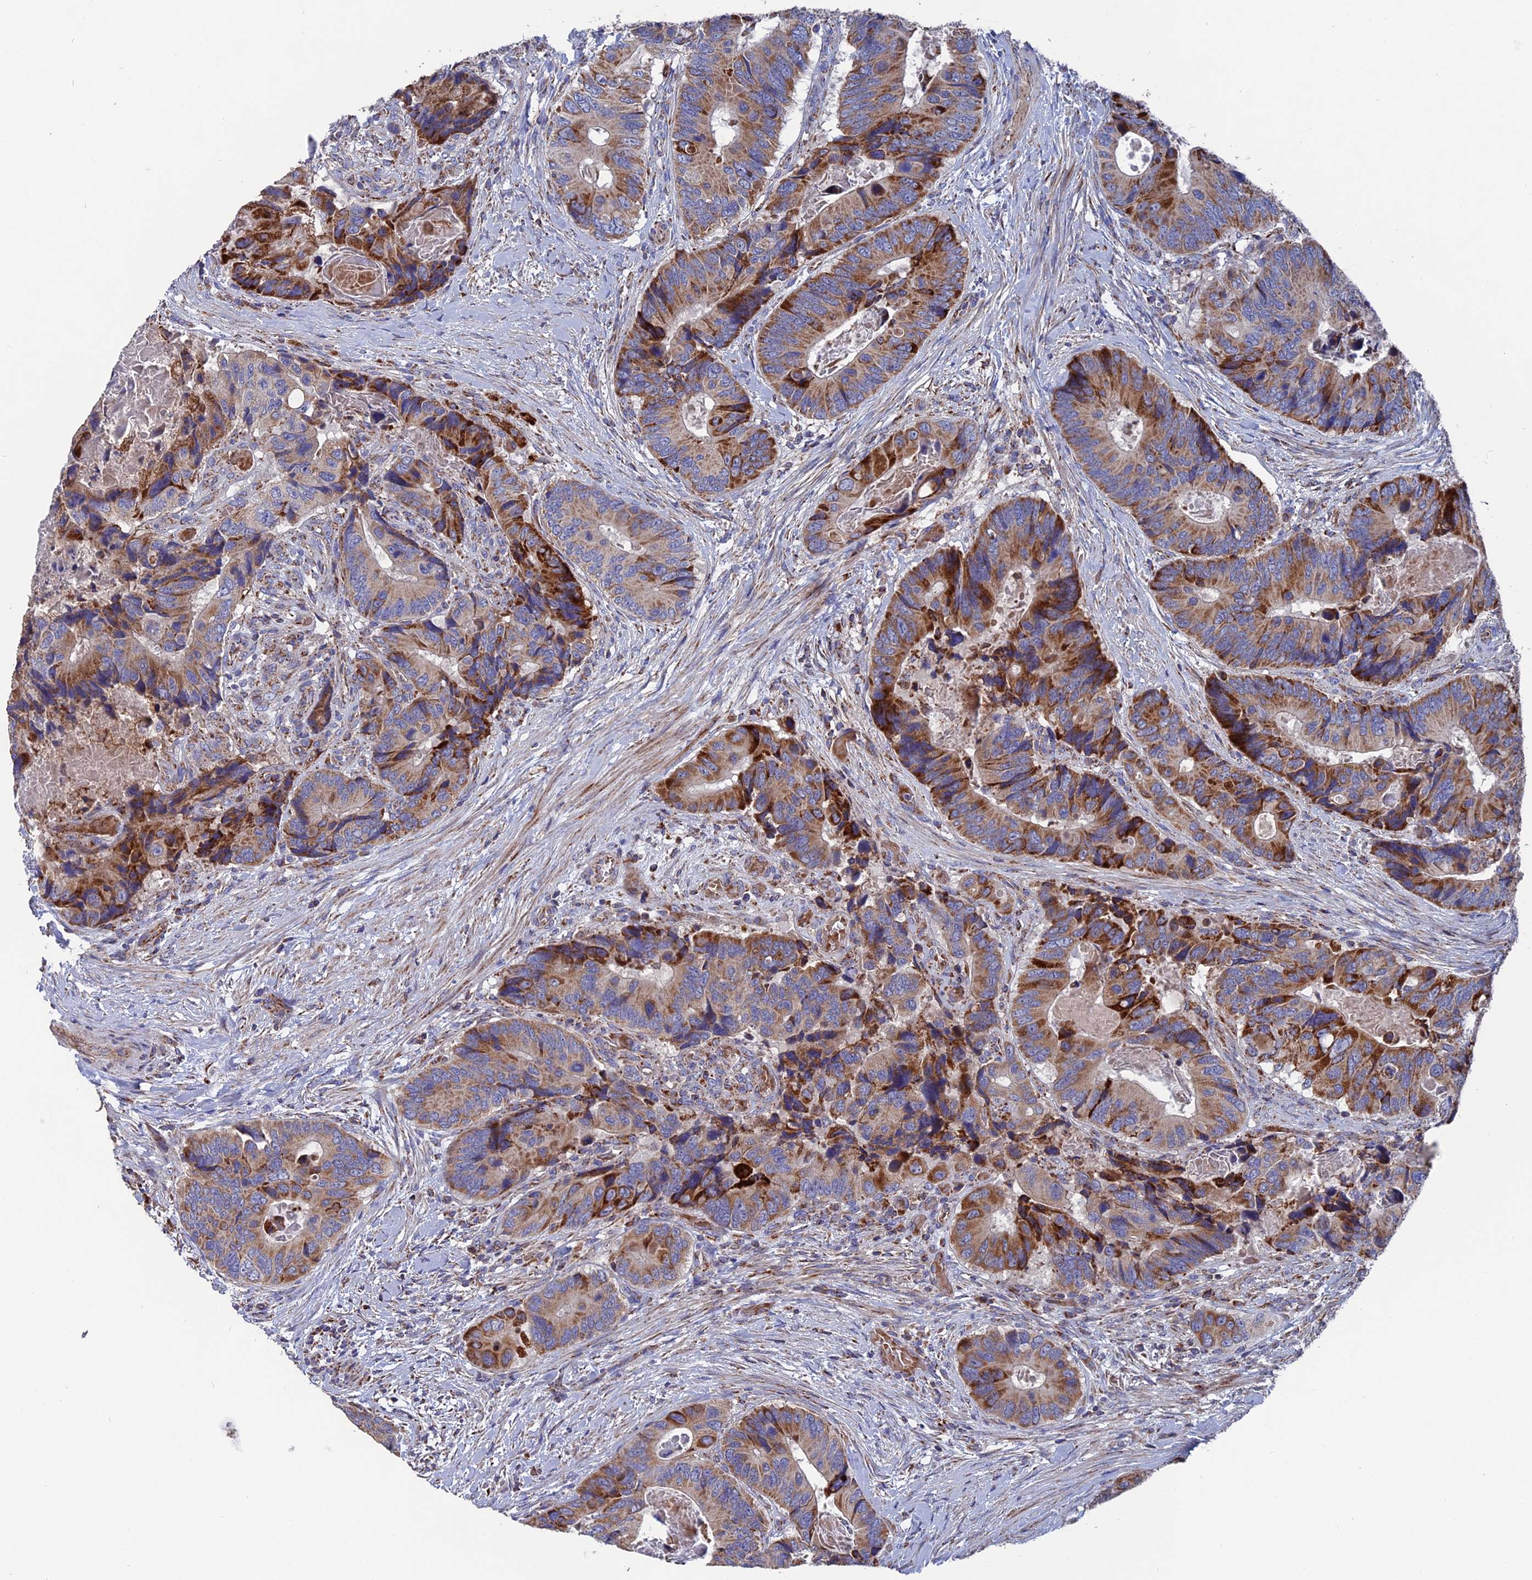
{"staining": {"intensity": "moderate", "quantity": "25%-75%", "location": "cytoplasmic/membranous"}, "tissue": "colorectal cancer", "cell_type": "Tumor cells", "image_type": "cancer", "snomed": [{"axis": "morphology", "description": "Adenocarcinoma, NOS"}, {"axis": "topography", "description": "Colon"}], "caption": "Human adenocarcinoma (colorectal) stained with a protein marker displays moderate staining in tumor cells.", "gene": "TGFA", "patient": {"sex": "male", "age": 84}}